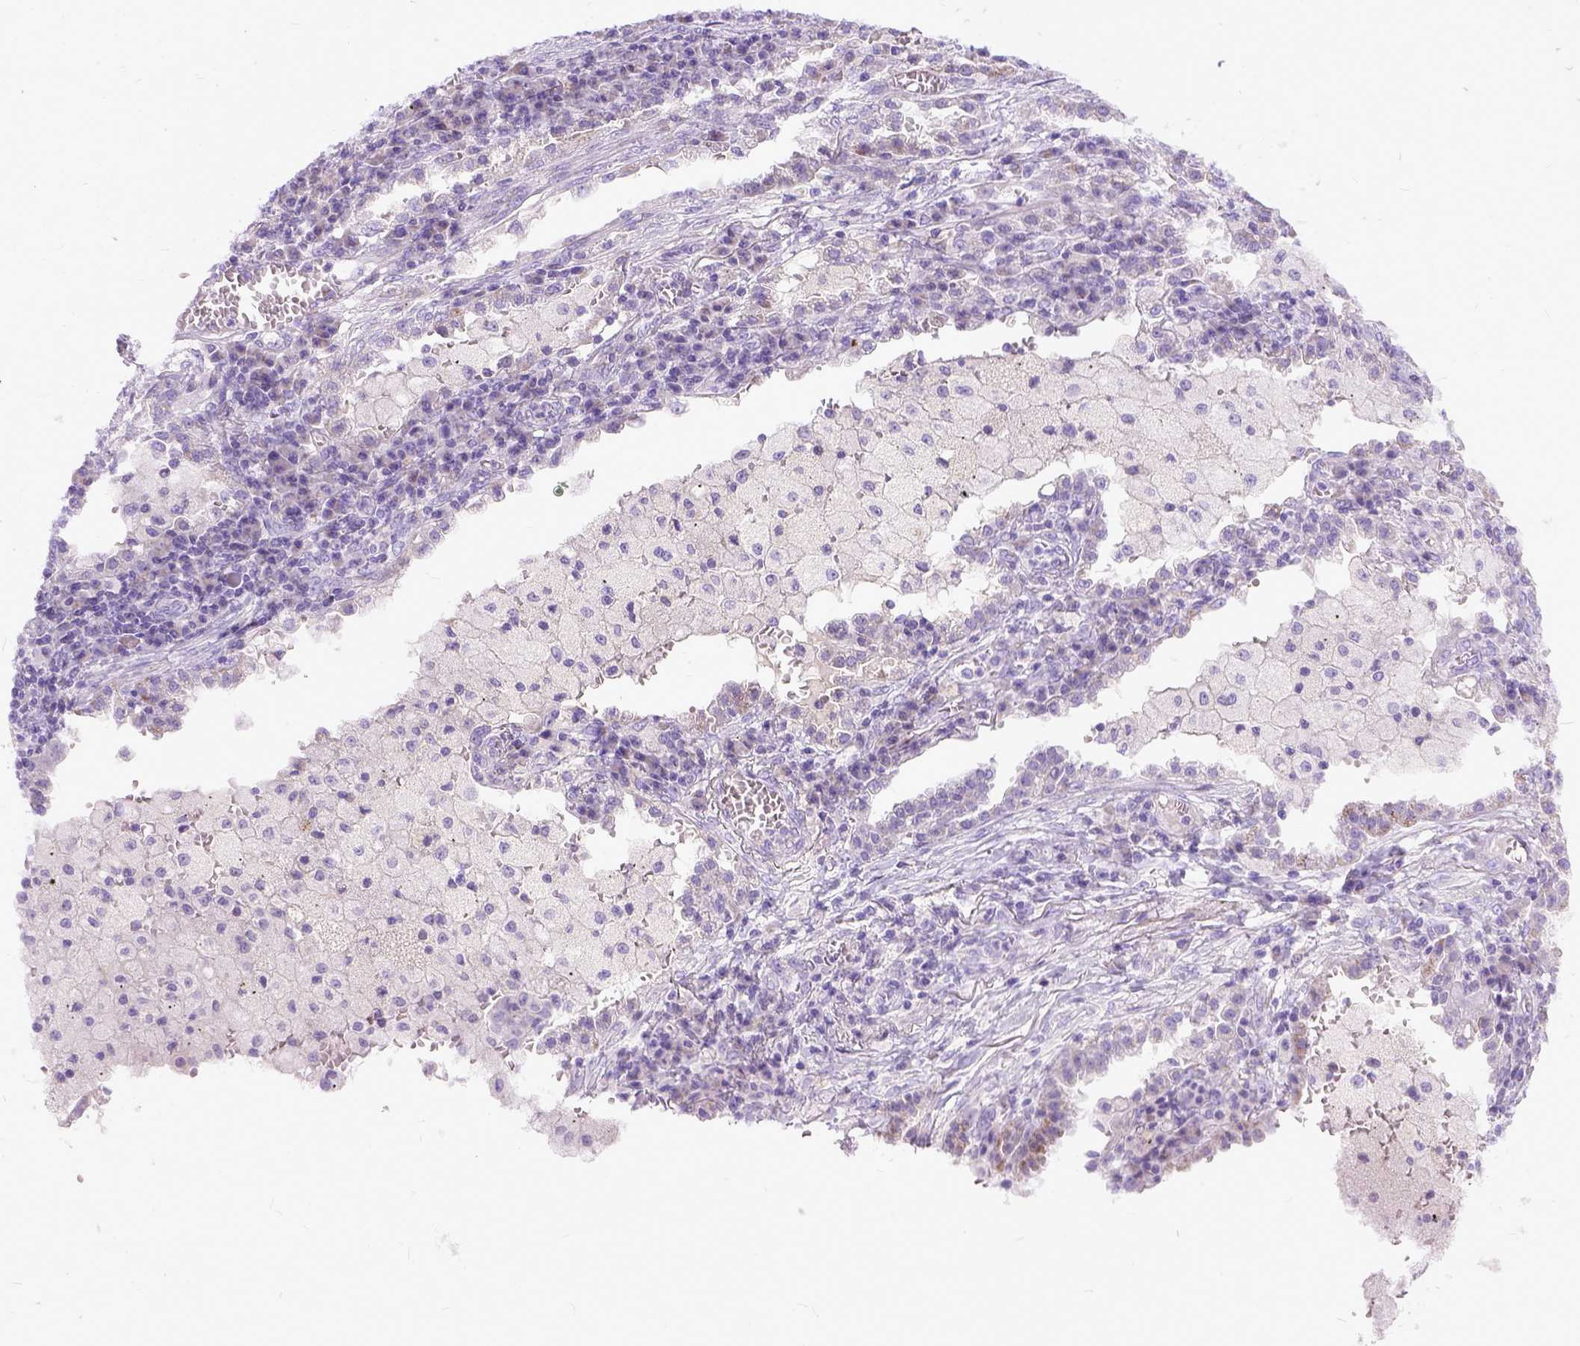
{"staining": {"intensity": "negative", "quantity": "none", "location": "none"}, "tissue": "lung cancer", "cell_type": "Tumor cells", "image_type": "cancer", "snomed": [{"axis": "morphology", "description": "Adenocarcinoma, NOS"}, {"axis": "topography", "description": "Lung"}], "caption": "Immunohistochemical staining of human adenocarcinoma (lung) shows no significant expression in tumor cells. (DAB (3,3'-diaminobenzidine) immunohistochemistry visualized using brightfield microscopy, high magnification).", "gene": "PLK5", "patient": {"sex": "male", "age": 57}}